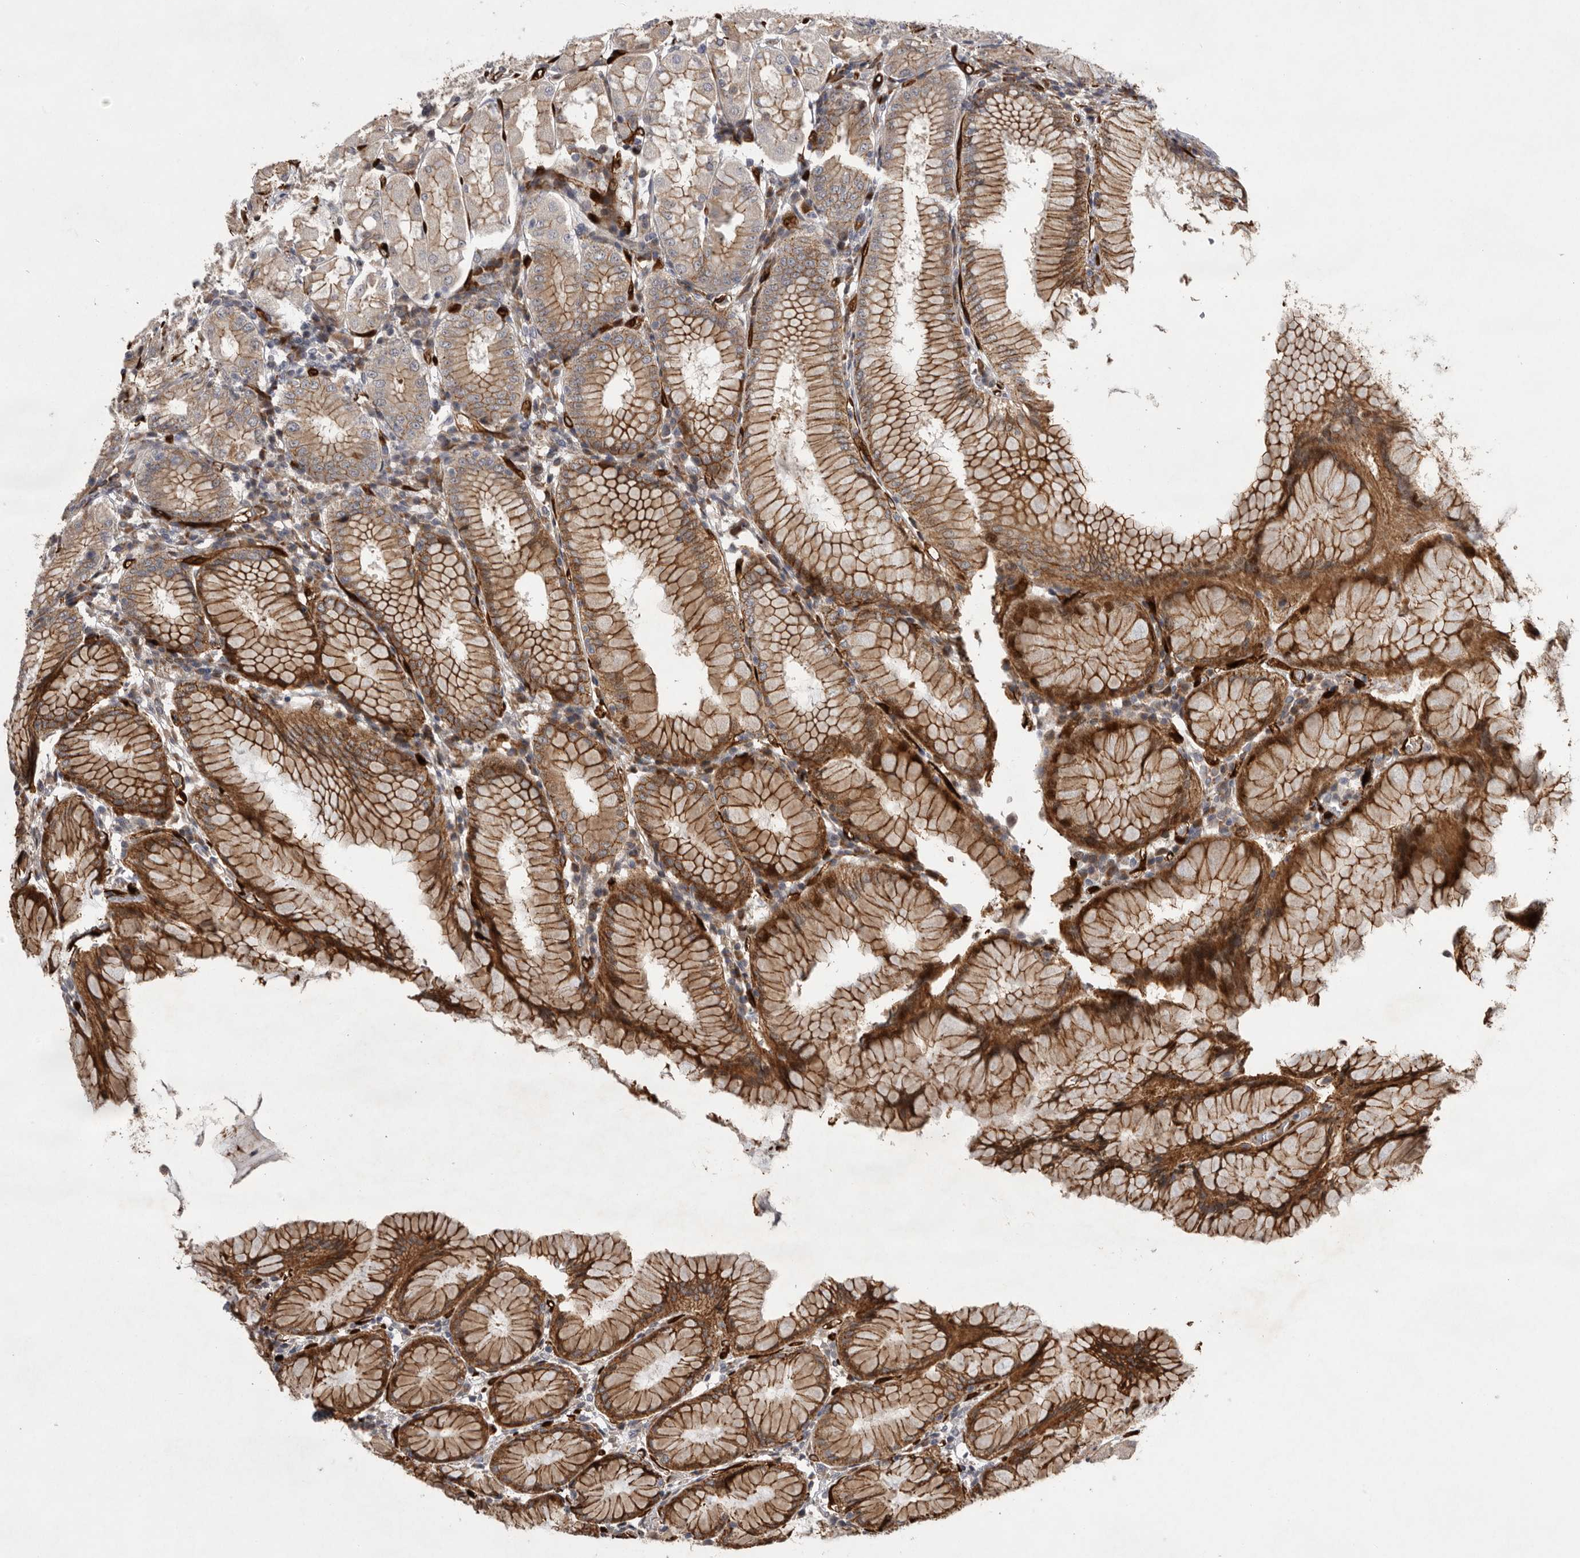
{"staining": {"intensity": "strong", "quantity": ">75%", "location": "cytoplasmic/membranous"}, "tissue": "stomach", "cell_type": "Glandular cells", "image_type": "normal", "snomed": [{"axis": "morphology", "description": "Normal tissue, NOS"}, {"axis": "topography", "description": "Stomach, lower"}], "caption": "High-power microscopy captured an immunohistochemistry (IHC) photomicrograph of unremarkable stomach, revealing strong cytoplasmic/membranous expression in approximately >75% of glandular cells. (DAB (3,3'-diaminobenzidine) = brown stain, brightfield microscopy at high magnification).", "gene": "MPDZ", "patient": {"sex": "female", "age": 56}}